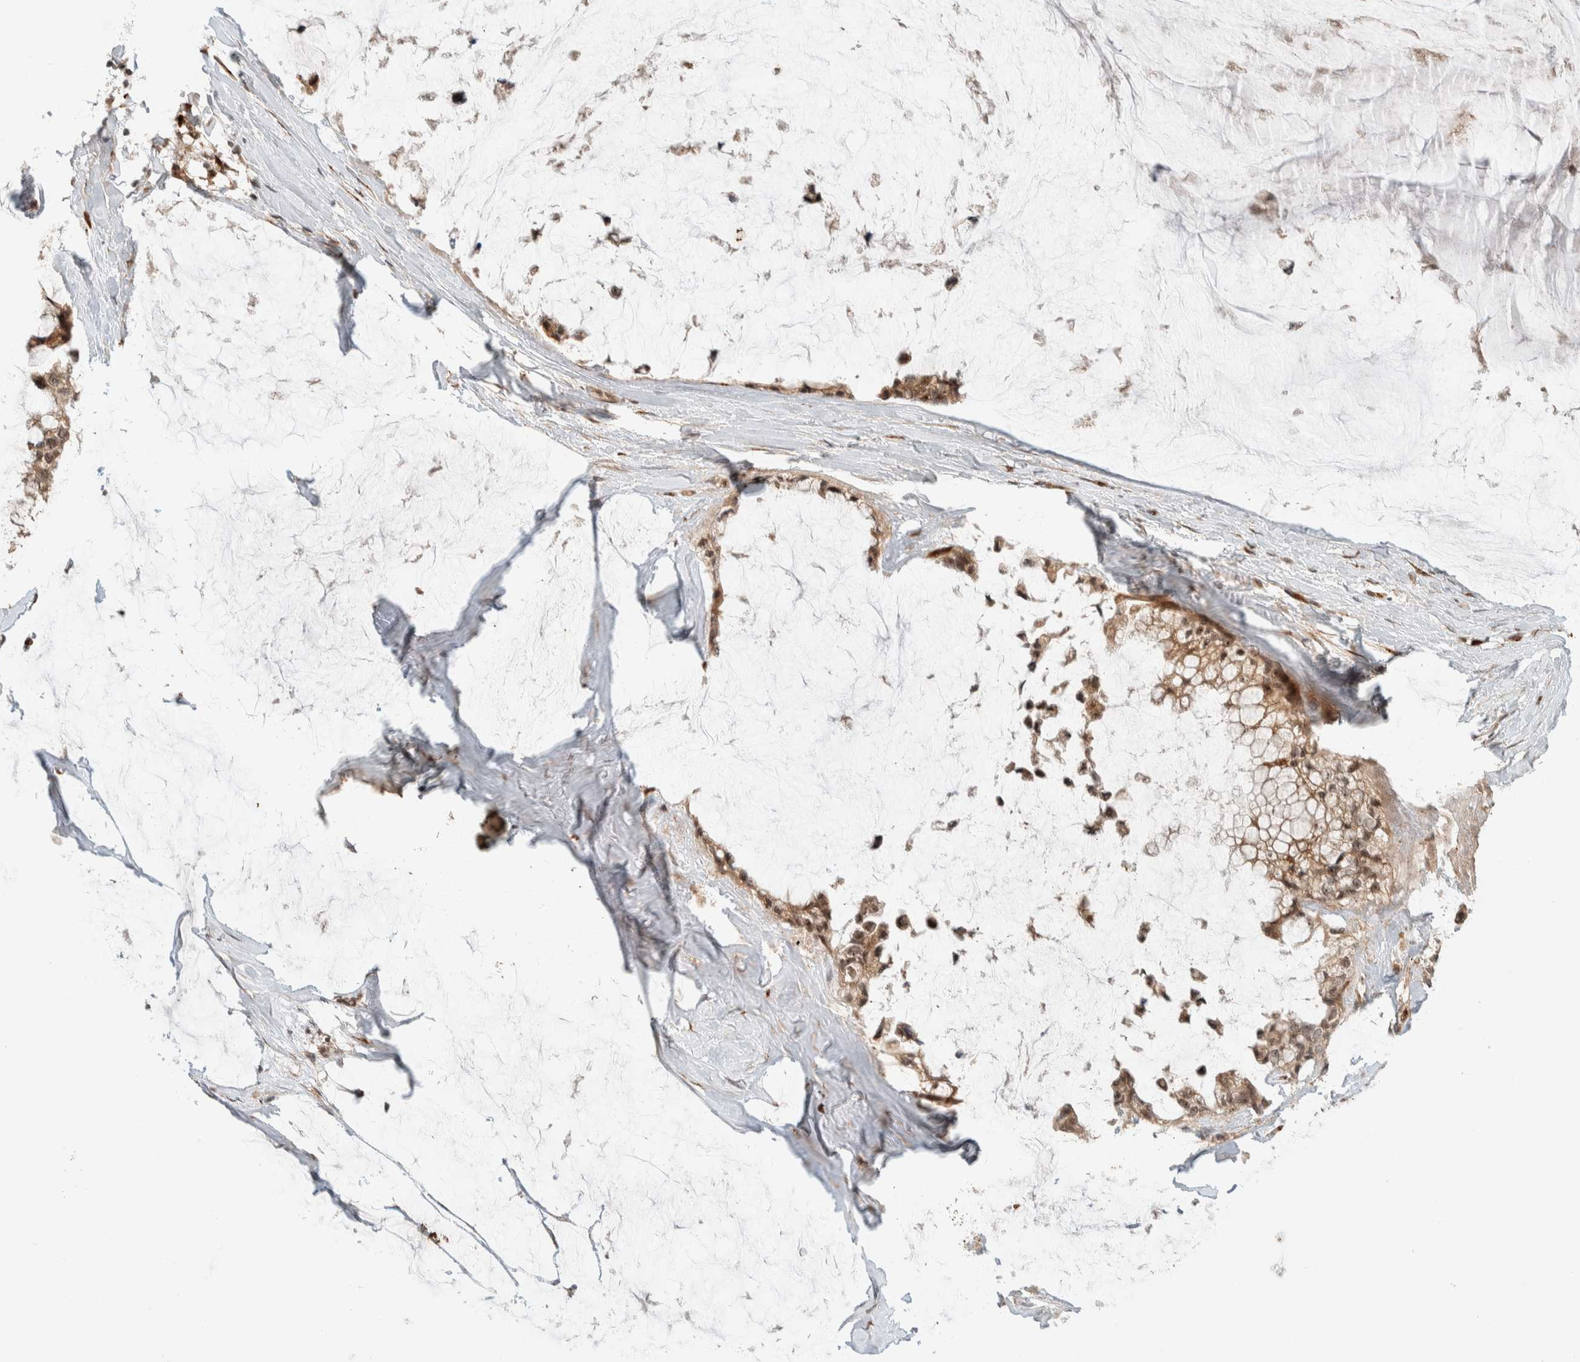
{"staining": {"intensity": "moderate", "quantity": ">75%", "location": "cytoplasmic/membranous"}, "tissue": "ovarian cancer", "cell_type": "Tumor cells", "image_type": "cancer", "snomed": [{"axis": "morphology", "description": "Cystadenocarcinoma, mucinous, NOS"}, {"axis": "topography", "description": "Ovary"}], "caption": "Moderate cytoplasmic/membranous positivity for a protein is seen in about >75% of tumor cells of ovarian mucinous cystadenocarcinoma using IHC.", "gene": "ZBTB2", "patient": {"sex": "female", "age": 39}}